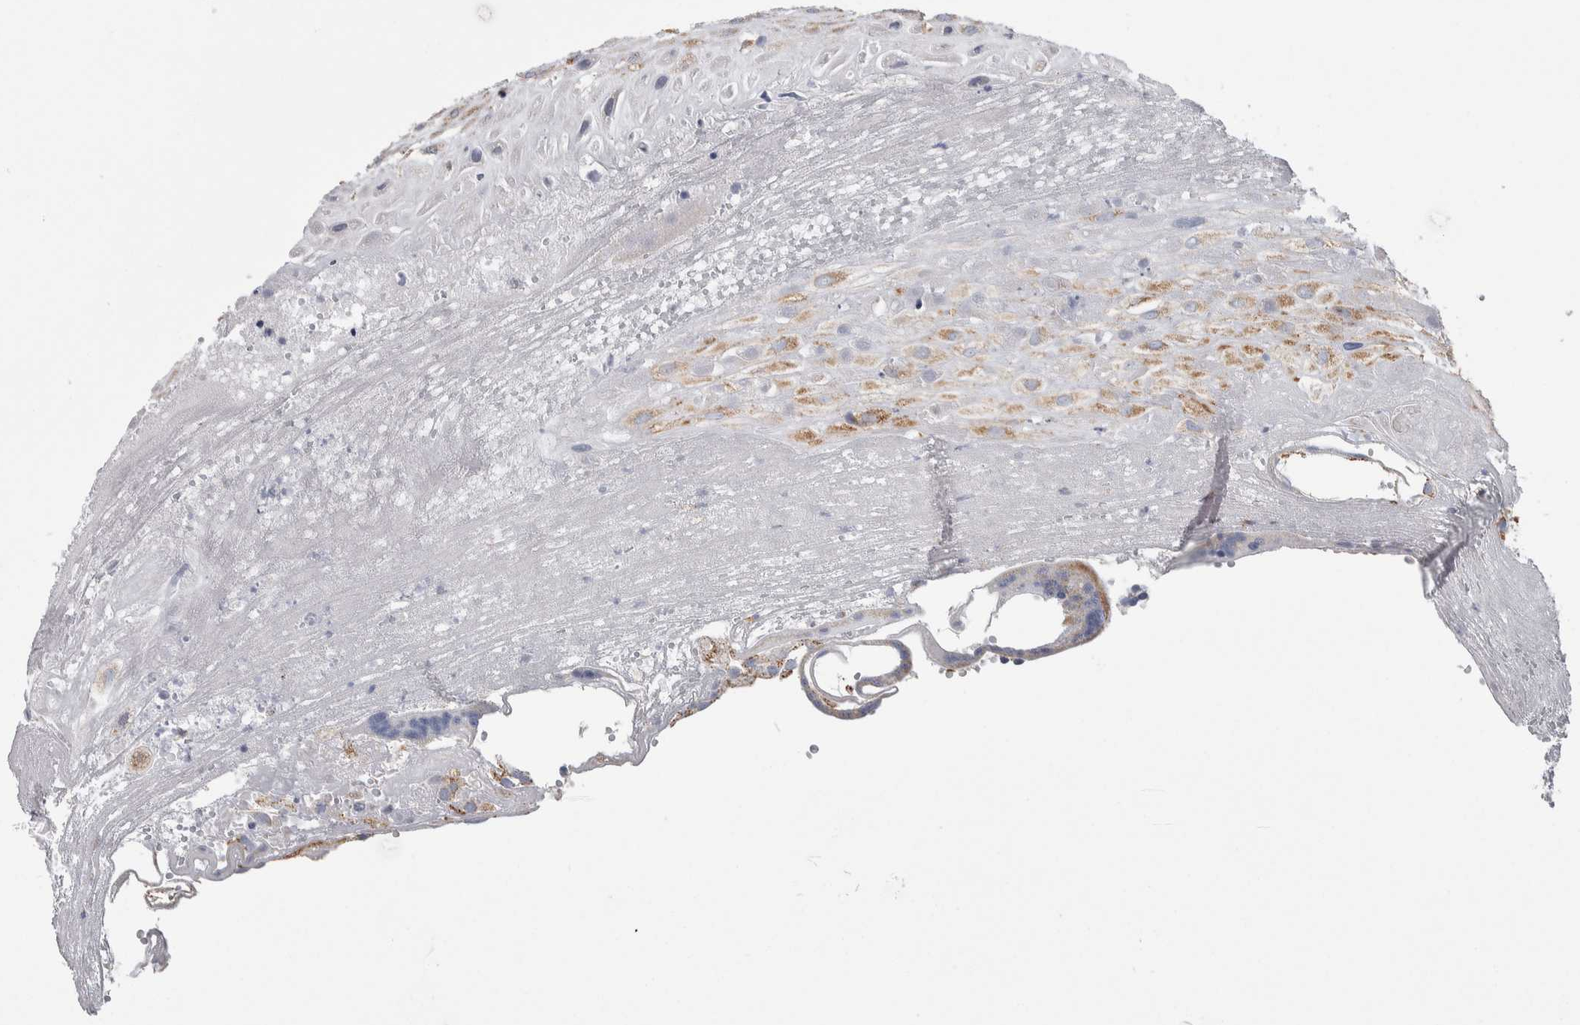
{"staining": {"intensity": "moderate", "quantity": "<25%", "location": "cytoplasmic/membranous"}, "tissue": "placenta", "cell_type": "Decidual cells", "image_type": "normal", "snomed": [{"axis": "morphology", "description": "Normal tissue, NOS"}, {"axis": "topography", "description": "Placenta"}], "caption": "Protein expression by immunohistochemistry (IHC) demonstrates moderate cytoplasmic/membranous staining in about <25% of decidual cells in benign placenta.", "gene": "ETFA", "patient": {"sex": "female", "age": 18}}